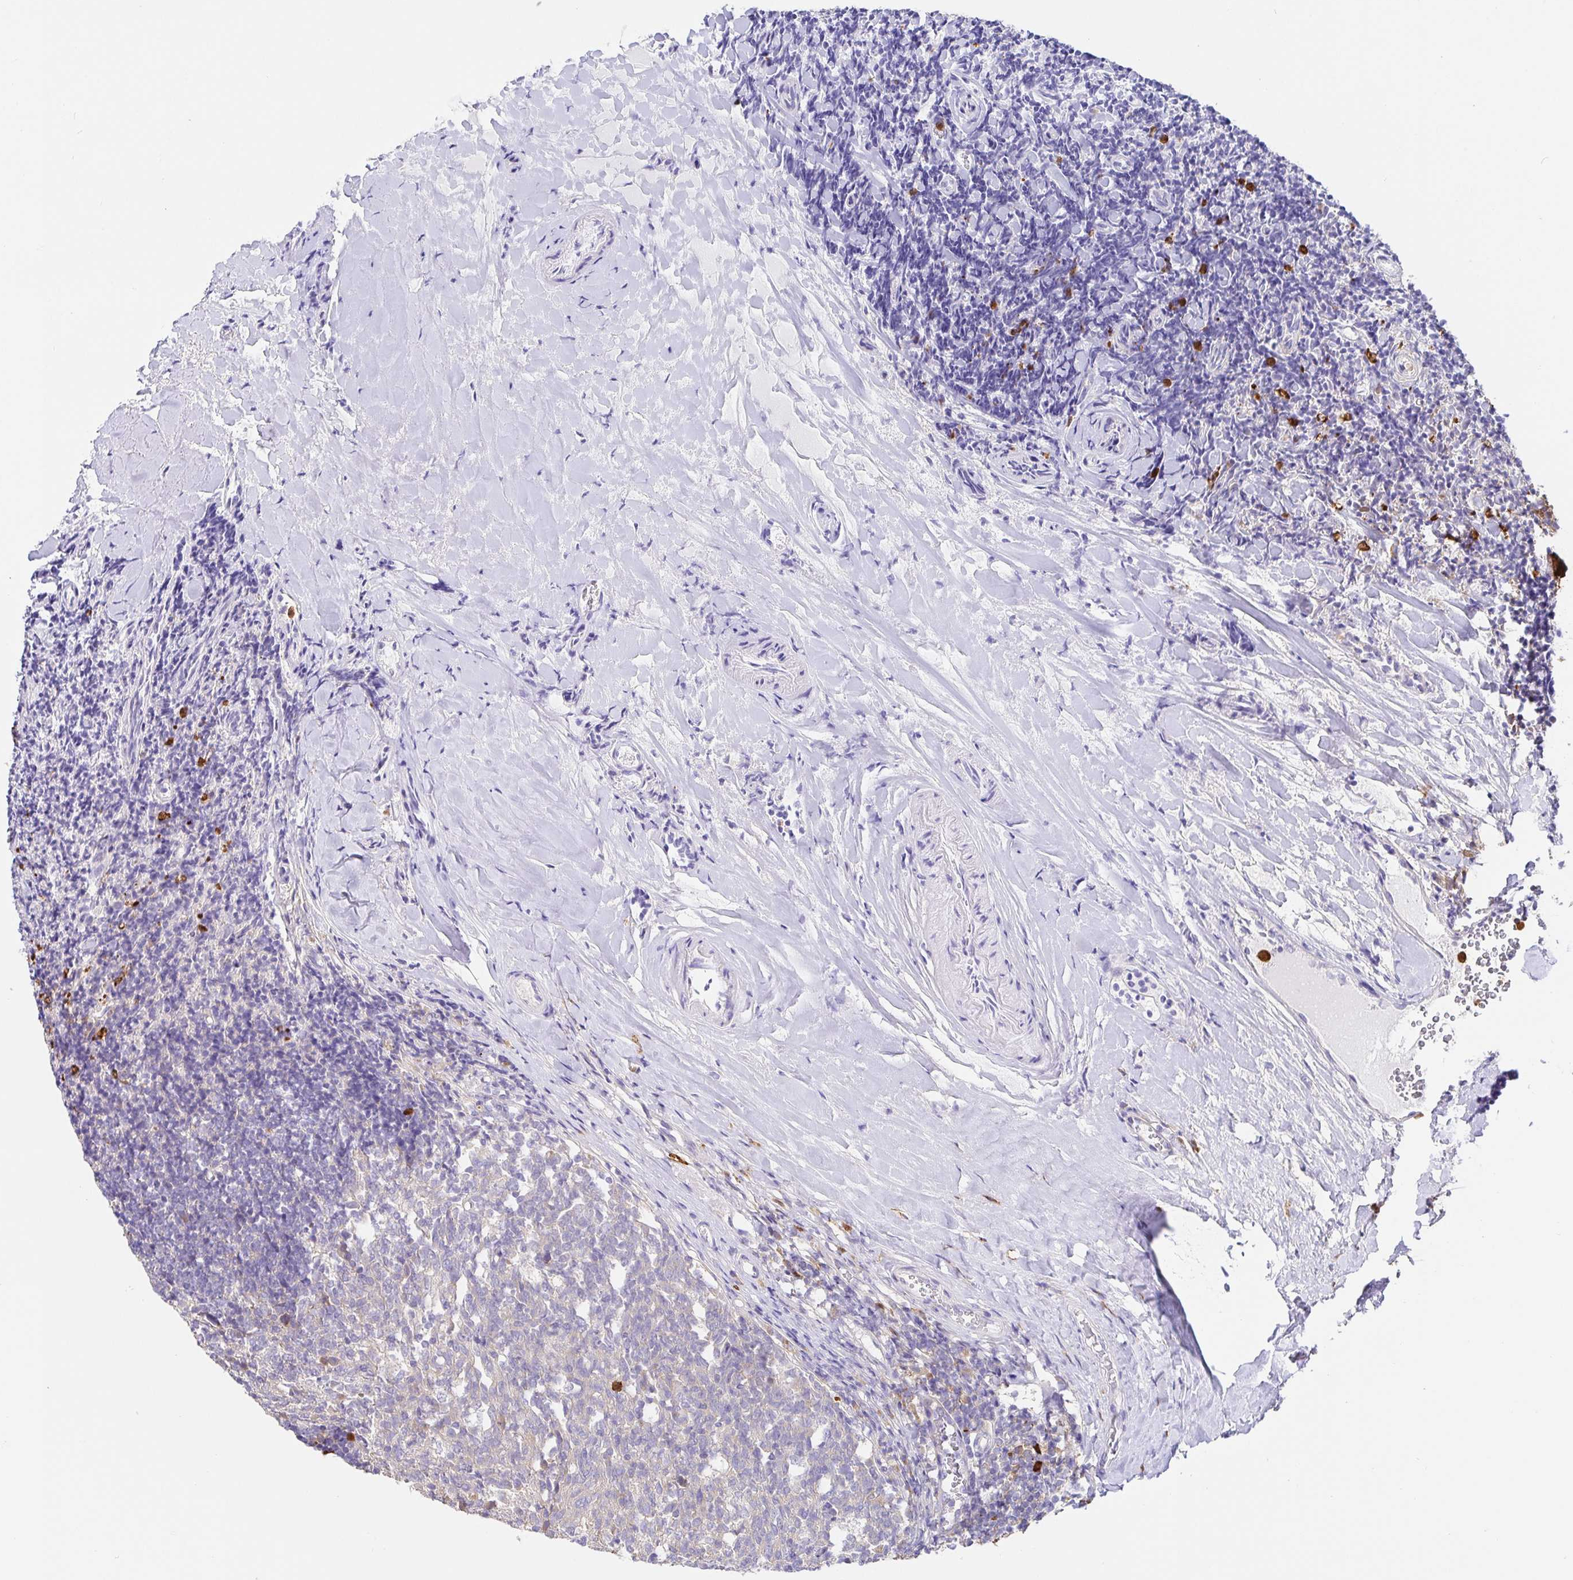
{"staining": {"intensity": "weak", "quantity": "25%-75%", "location": "cytoplasmic/membranous"}, "tissue": "tonsil", "cell_type": "Germinal center cells", "image_type": "normal", "snomed": [{"axis": "morphology", "description": "Normal tissue, NOS"}, {"axis": "topography", "description": "Tonsil"}], "caption": "Immunohistochemistry micrograph of unremarkable human tonsil stained for a protein (brown), which reveals low levels of weak cytoplasmic/membranous staining in about 25%-75% of germinal center cells.", "gene": "PDPK1", "patient": {"sex": "female", "age": 10}}